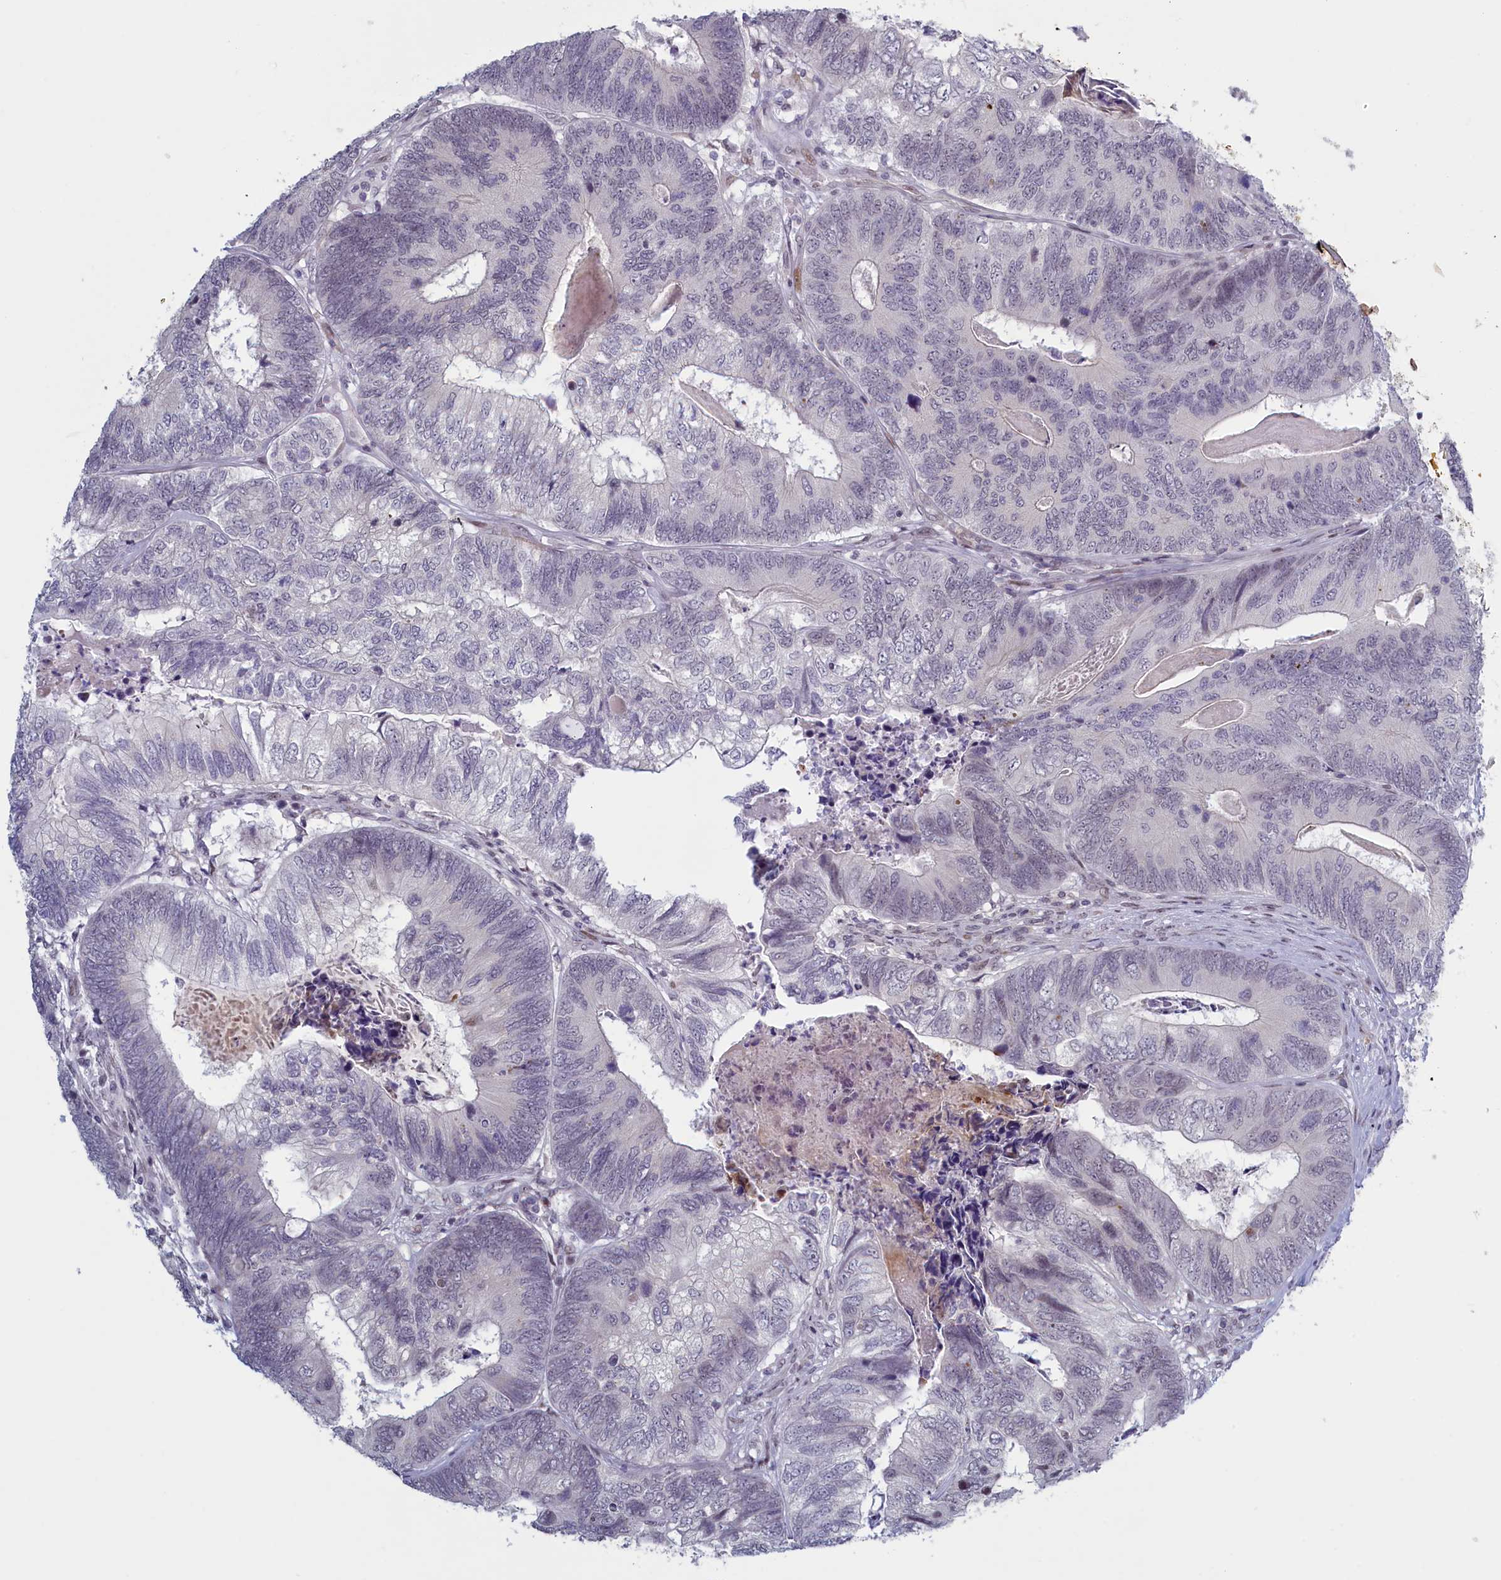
{"staining": {"intensity": "negative", "quantity": "none", "location": "none"}, "tissue": "colorectal cancer", "cell_type": "Tumor cells", "image_type": "cancer", "snomed": [{"axis": "morphology", "description": "Adenocarcinoma, NOS"}, {"axis": "topography", "description": "Colon"}], "caption": "Histopathology image shows no protein positivity in tumor cells of colorectal cancer tissue. Brightfield microscopy of IHC stained with DAB (3,3'-diaminobenzidine) (brown) and hematoxylin (blue), captured at high magnification.", "gene": "ATF7IP2", "patient": {"sex": "female", "age": 67}}